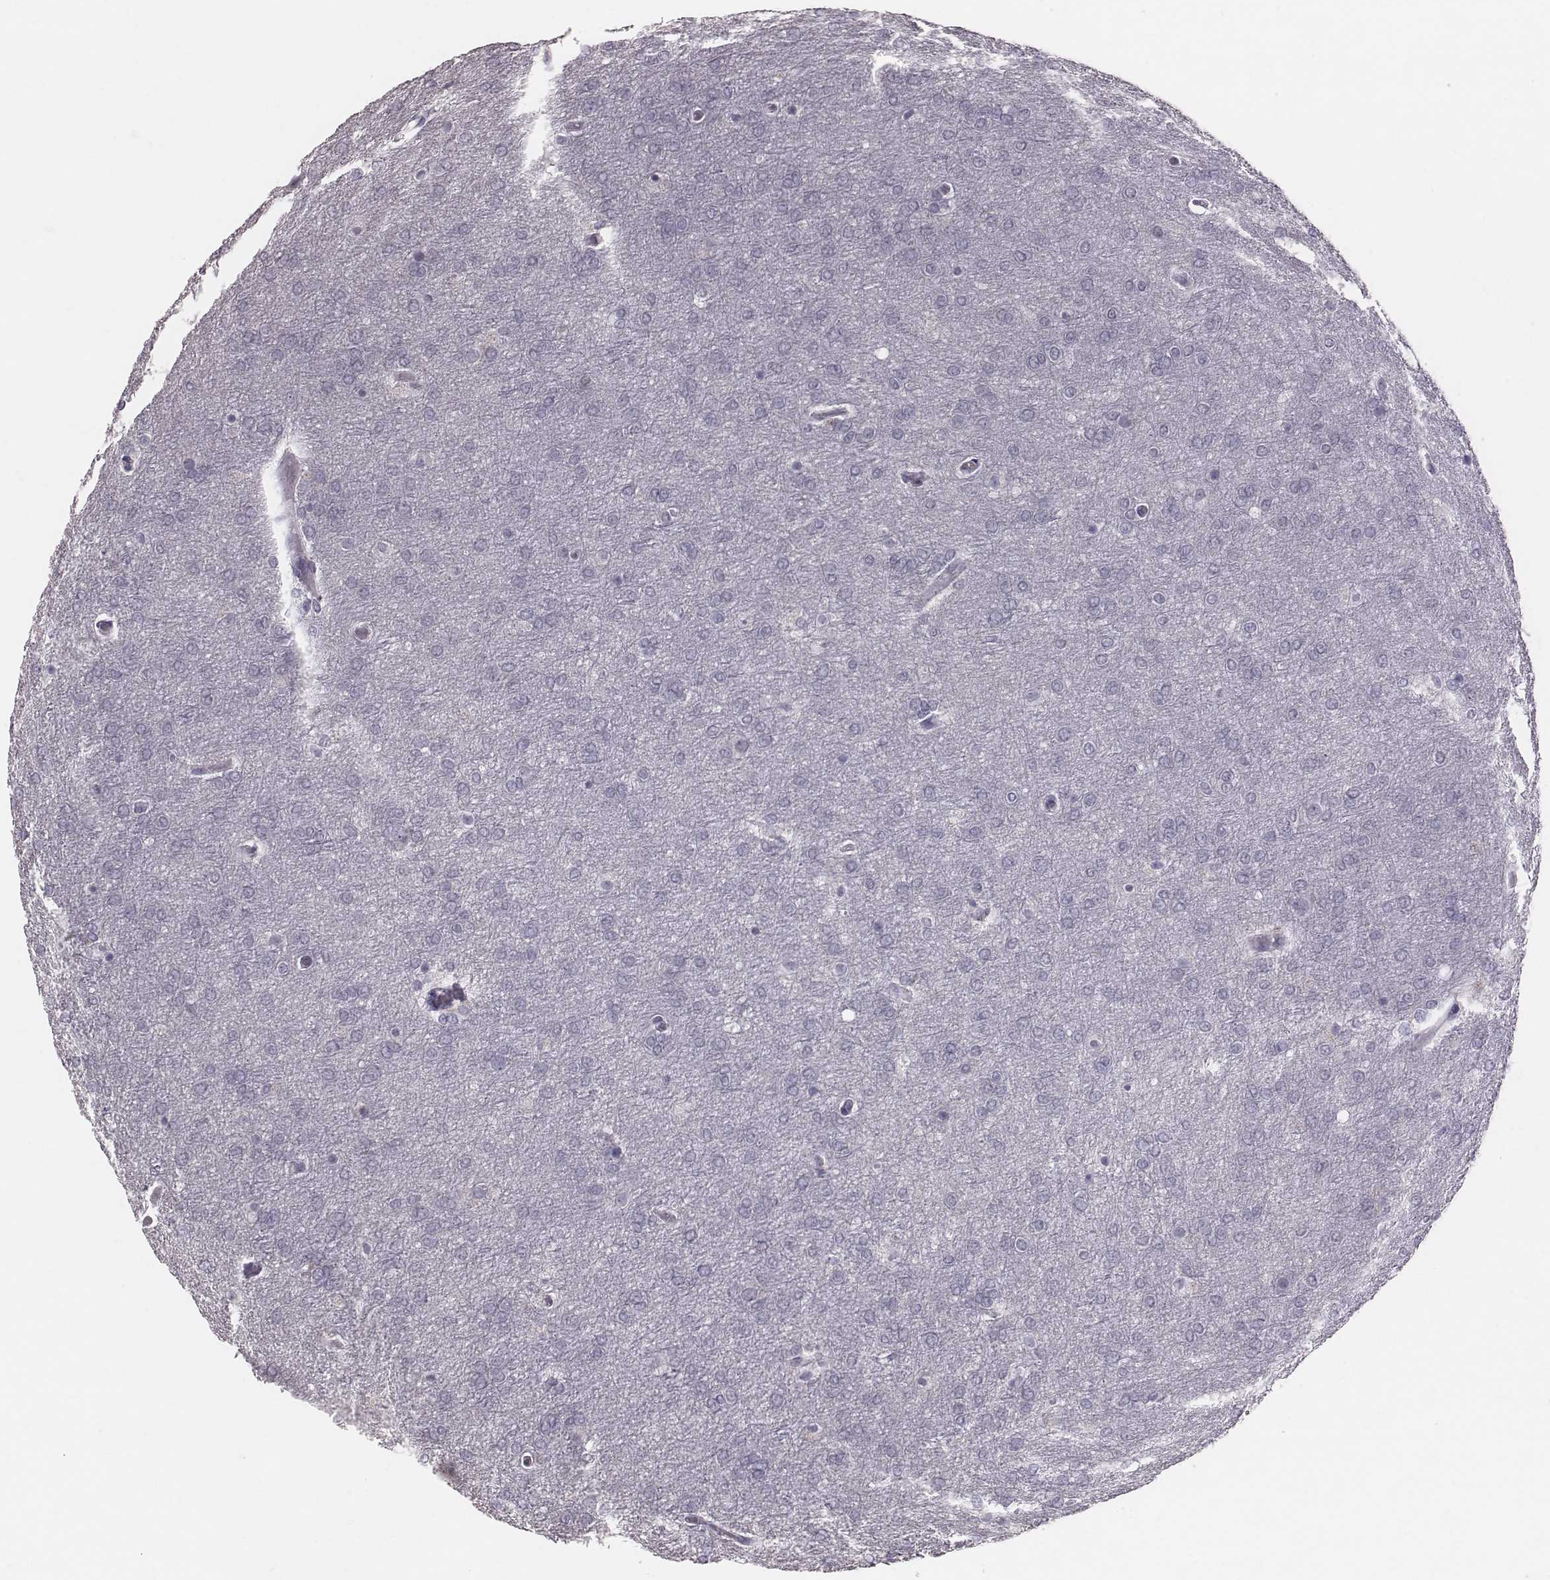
{"staining": {"intensity": "negative", "quantity": "none", "location": "none"}, "tissue": "glioma", "cell_type": "Tumor cells", "image_type": "cancer", "snomed": [{"axis": "morphology", "description": "Glioma, malignant, High grade"}, {"axis": "topography", "description": "Brain"}], "caption": "The photomicrograph exhibits no staining of tumor cells in glioma.", "gene": "CFTR", "patient": {"sex": "female", "age": 61}}